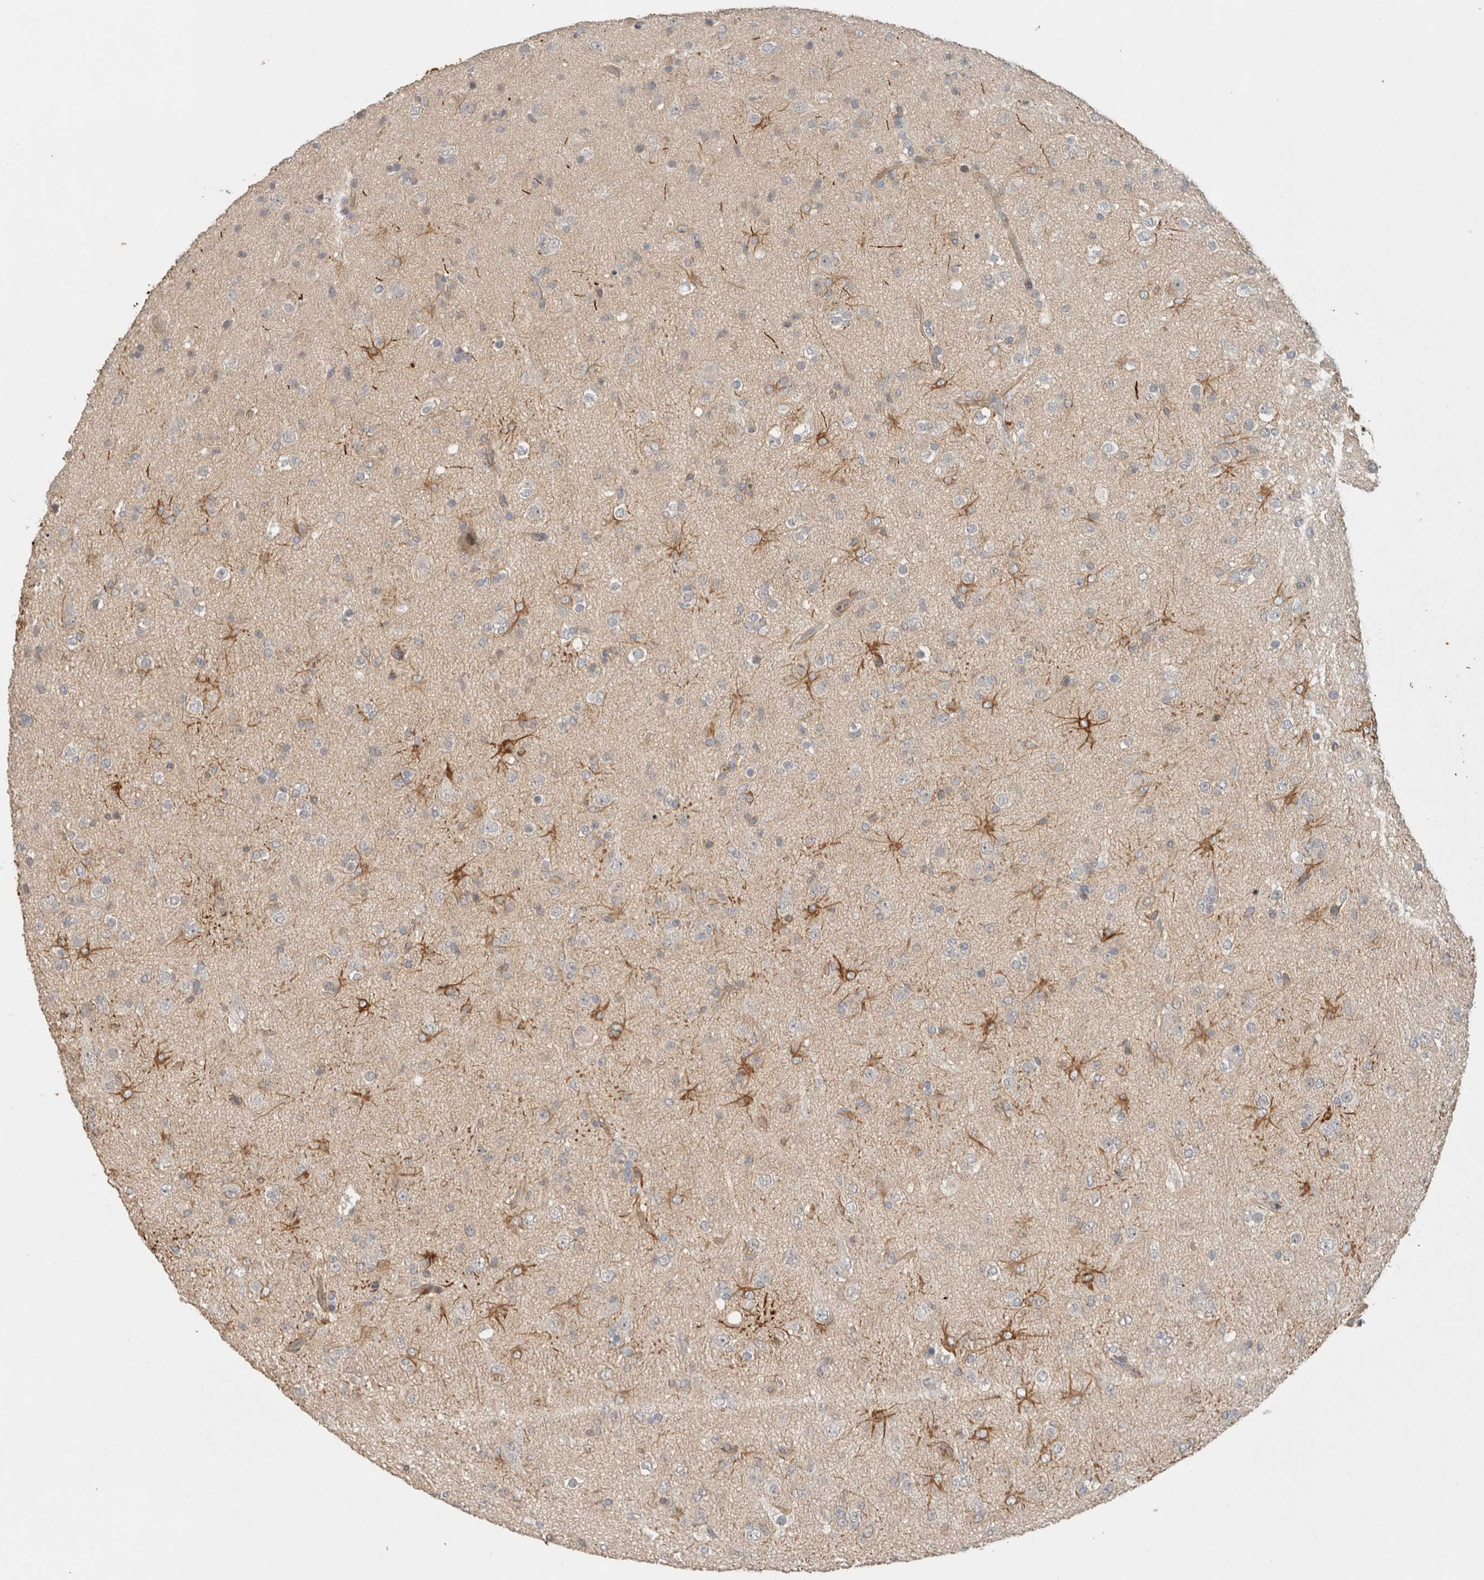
{"staining": {"intensity": "negative", "quantity": "none", "location": "none"}, "tissue": "glioma", "cell_type": "Tumor cells", "image_type": "cancer", "snomed": [{"axis": "morphology", "description": "Glioma, malignant, Low grade"}, {"axis": "topography", "description": "Brain"}], "caption": "Malignant glioma (low-grade) was stained to show a protein in brown. There is no significant expression in tumor cells. (DAB IHC, high magnification).", "gene": "ERCC6L2", "patient": {"sex": "male", "age": 65}}